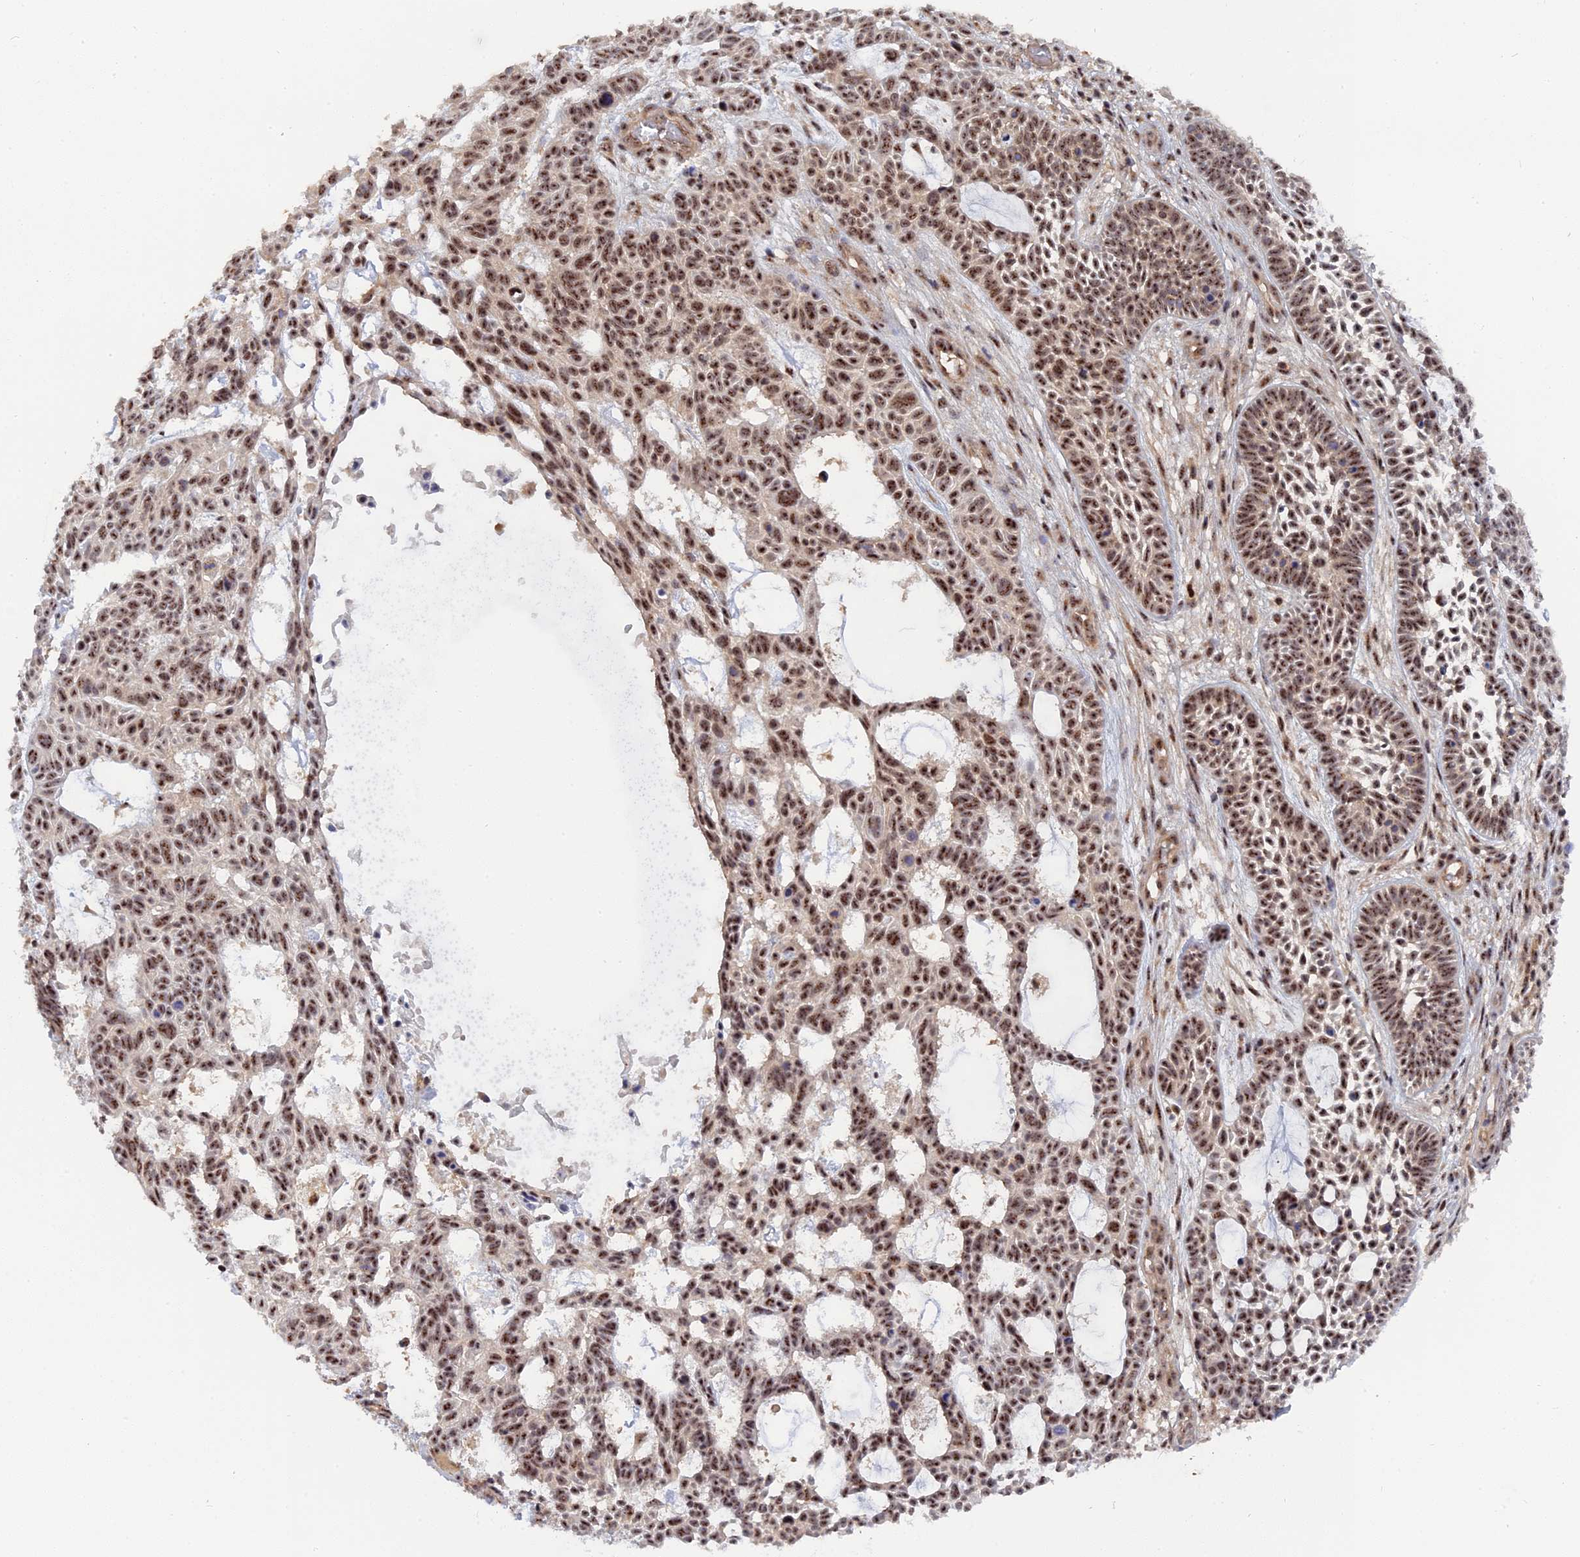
{"staining": {"intensity": "moderate", "quantity": ">75%", "location": "nuclear"}, "tissue": "skin cancer", "cell_type": "Tumor cells", "image_type": "cancer", "snomed": [{"axis": "morphology", "description": "Basal cell carcinoma"}, {"axis": "topography", "description": "Skin"}], "caption": "Approximately >75% of tumor cells in basal cell carcinoma (skin) exhibit moderate nuclear protein expression as visualized by brown immunohistochemical staining.", "gene": "TAB1", "patient": {"sex": "male", "age": 89}}